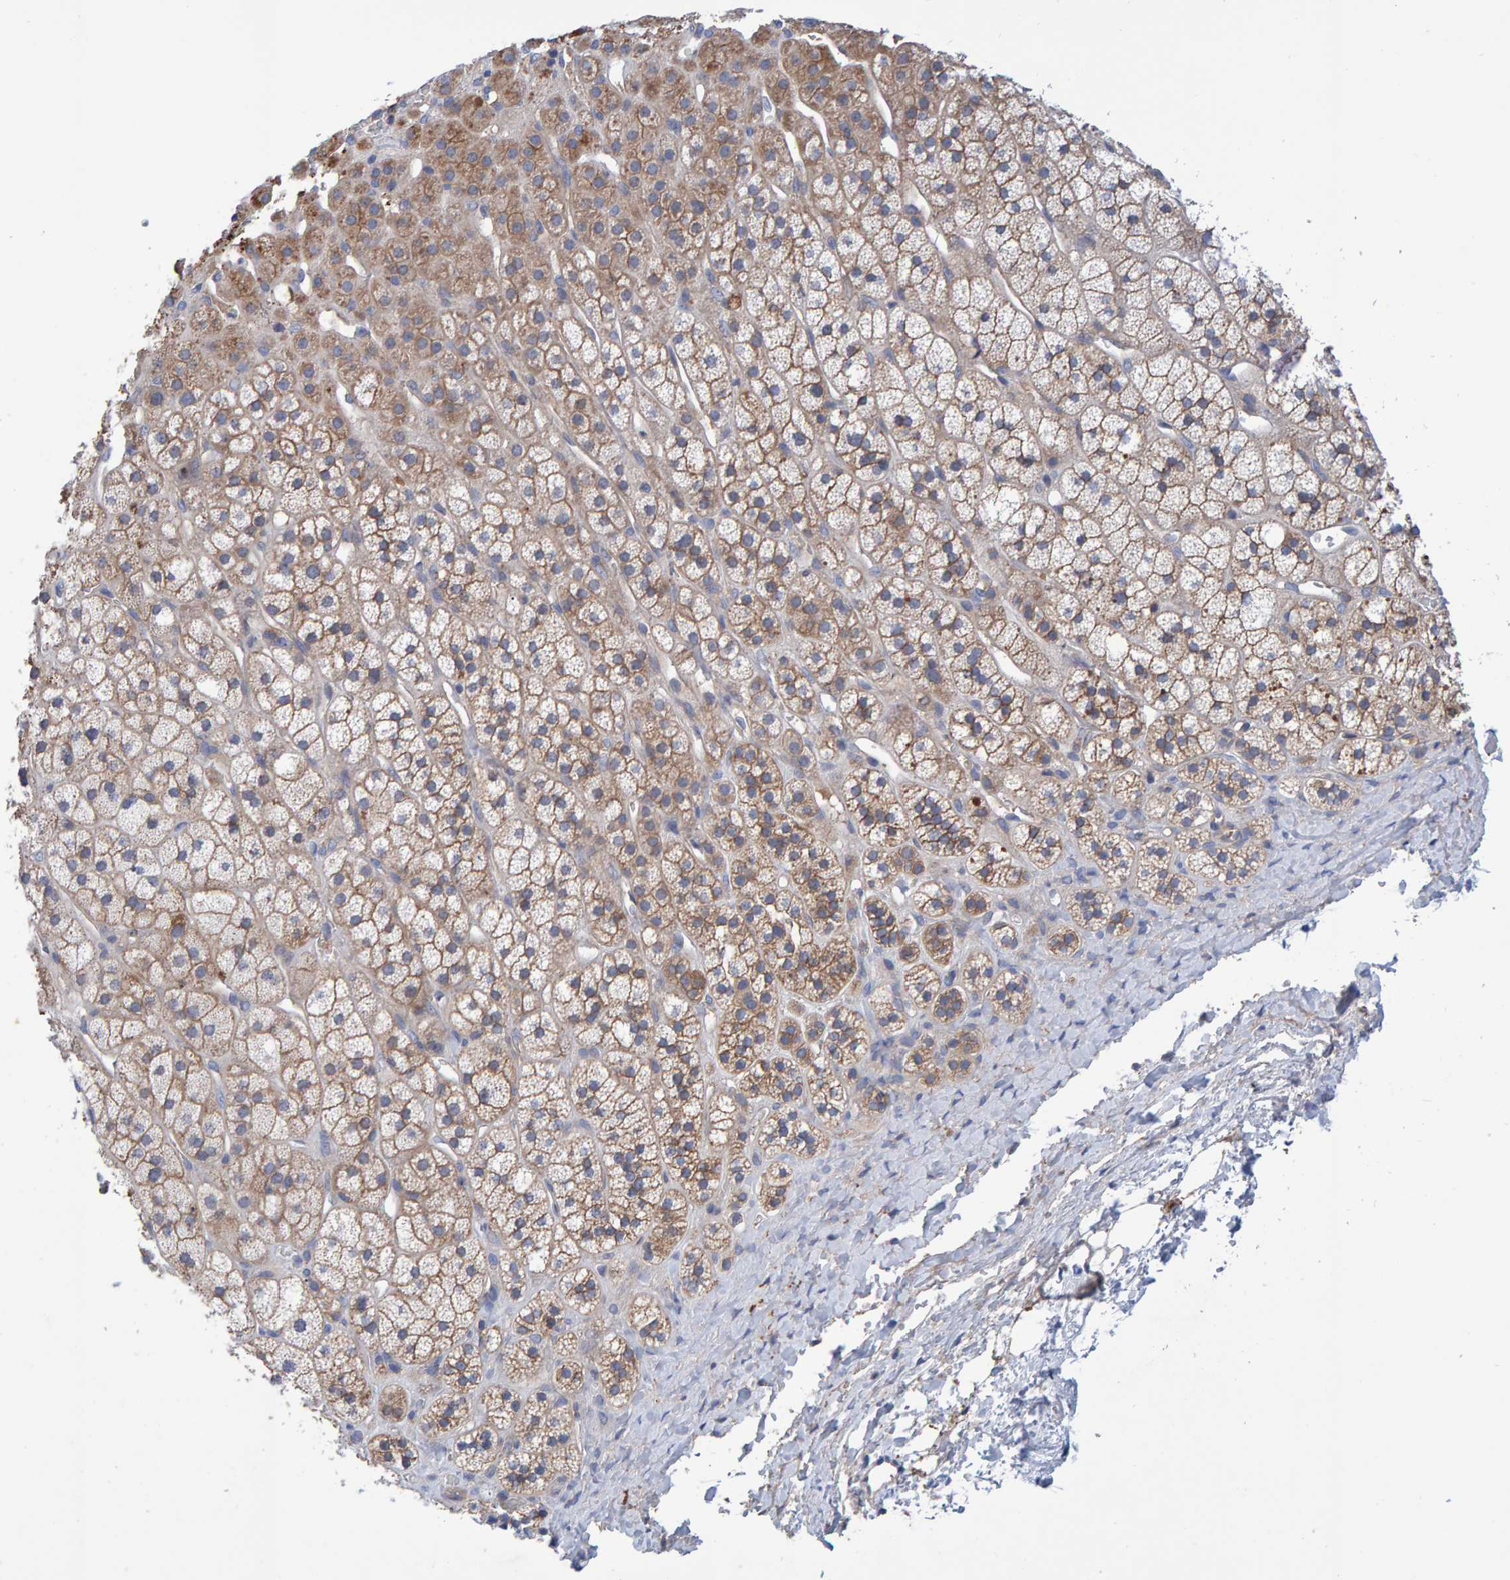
{"staining": {"intensity": "weak", "quantity": ">75%", "location": "cytoplasmic/membranous"}, "tissue": "adrenal gland", "cell_type": "Glandular cells", "image_type": "normal", "snomed": [{"axis": "morphology", "description": "Normal tissue, NOS"}, {"axis": "topography", "description": "Adrenal gland"}], "caption": "Protein analysis of benign adrenal gland shows weak cytoplasmic/membranous staining in approximately >75% of glandular cells.", "gene": "EFR3A", "patient": {"sex": "male", "age": 56}}